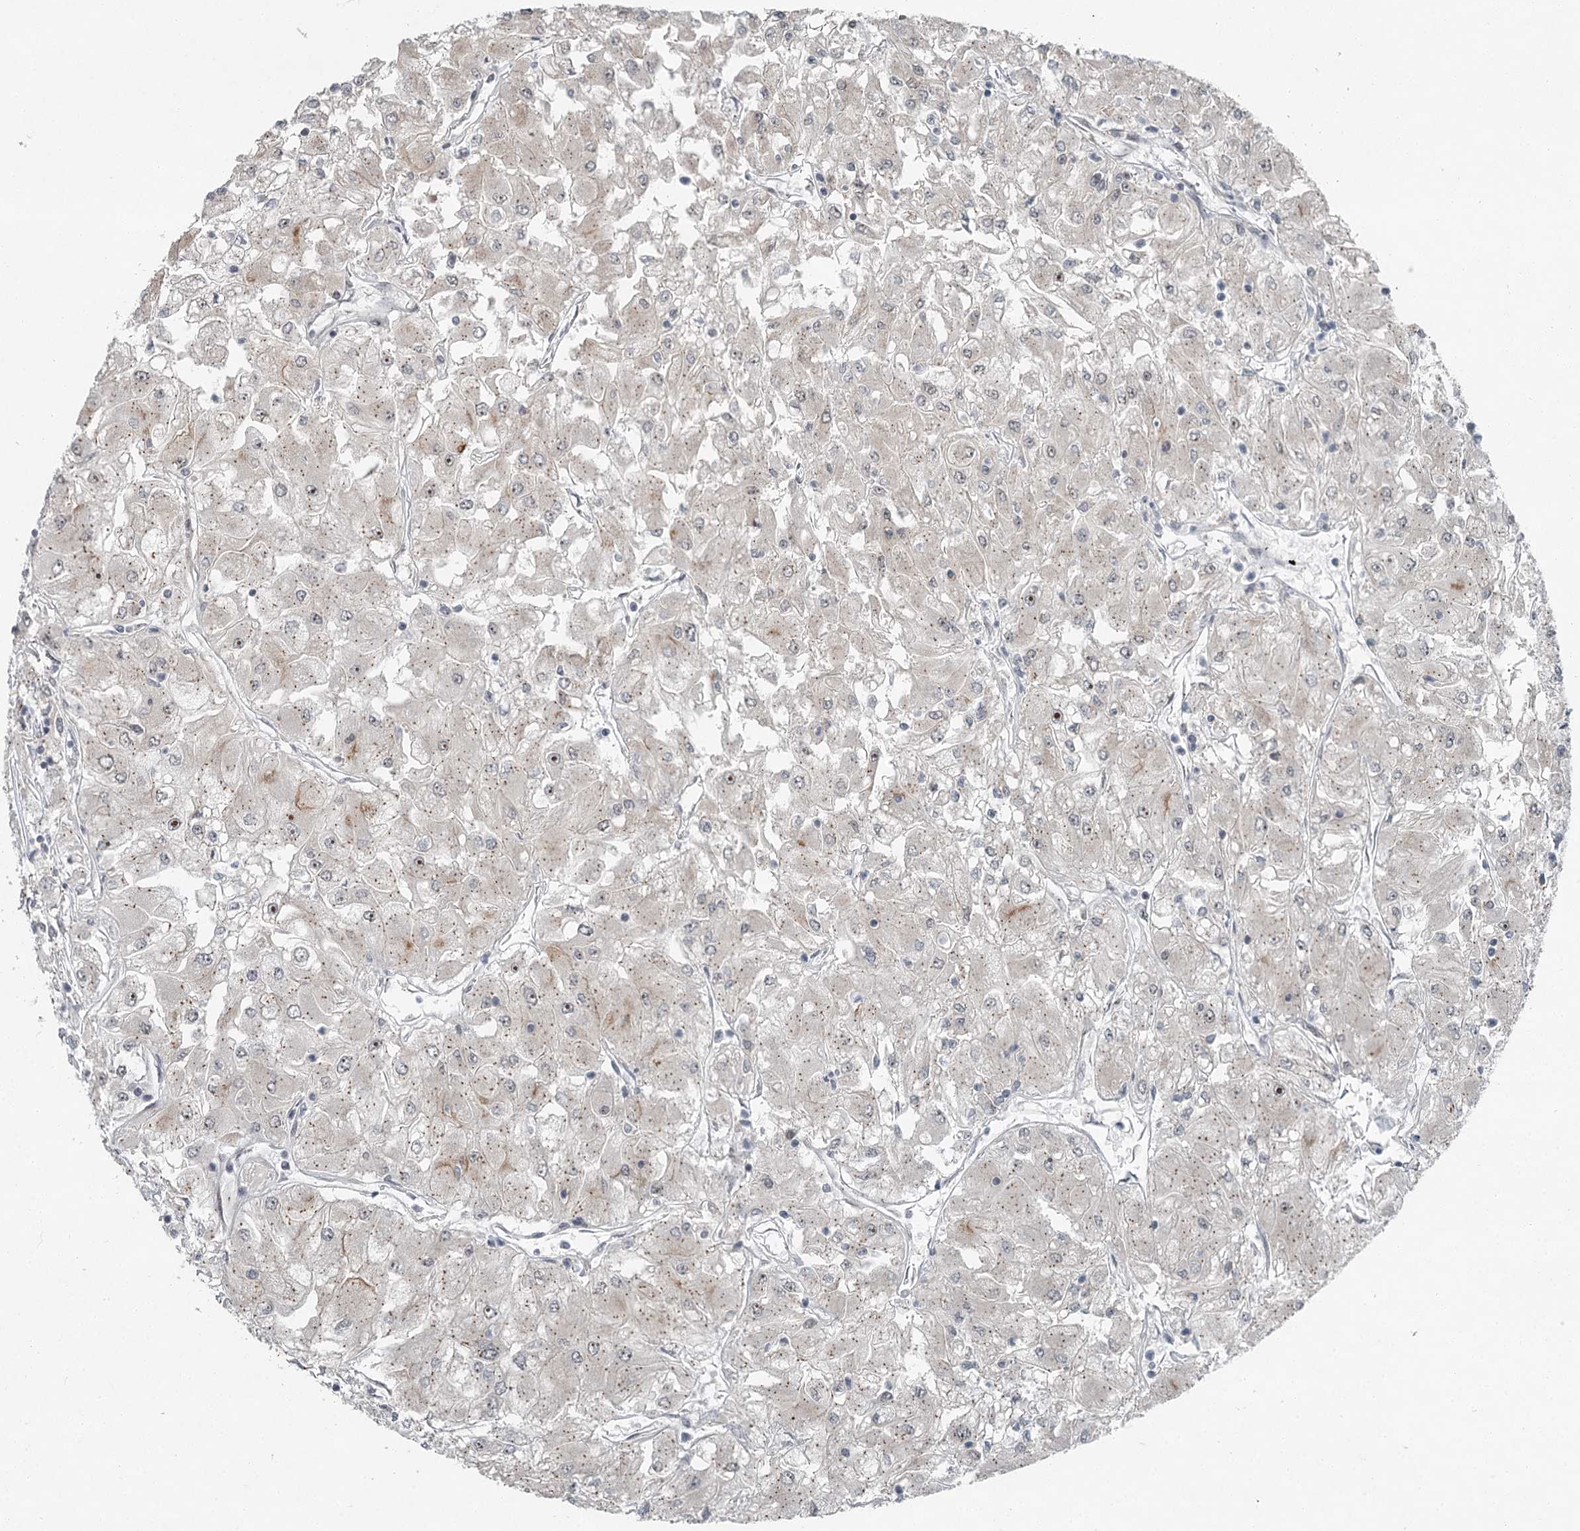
{"staining": {"intensity": "moderate", "quantity": "<25%", "location": "nuclear"}, "tissue": "renal cancer", "cell_type": "Tumor cells", "image_type": "cancer", "snomed": [{"axis": "morphology", "description": "Adenocarcinoma, NOS"}, {"axis": "topography", "description": "Kidney"}], "caption": "Renal cancer was stained to show a protein in brown. There is low levels of moderate nuclear positivity in about <25% of tumor cells. (IHC, brightfield microscopy, high magnification).", "gene": "EXOSC1", "patient": {"sex": "male", "age": 80}}